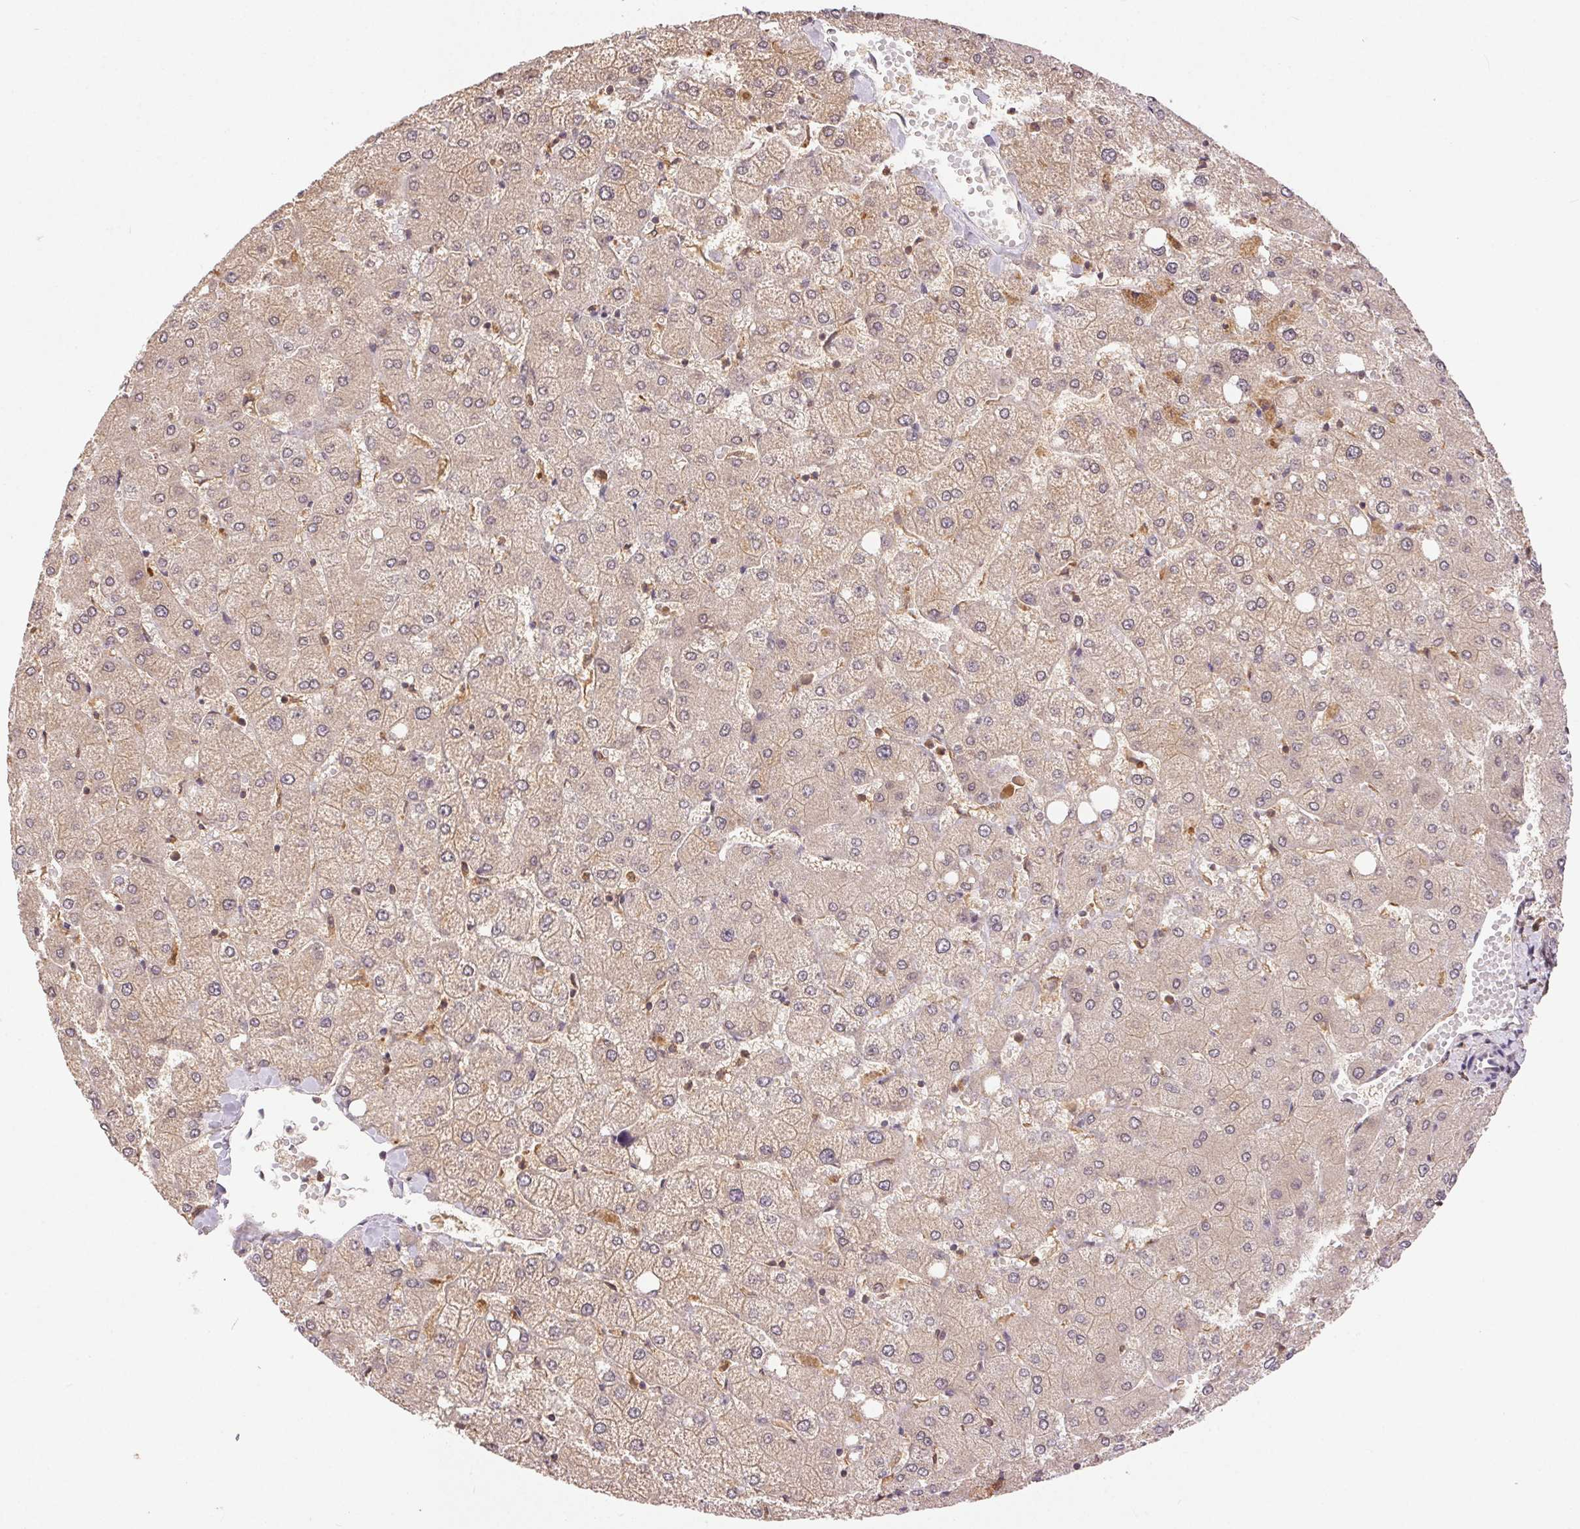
{"staining": {"intensity": "weak", "quantity": "25%-75%", "location": "cytoplasmic/membranous"}, "tissue": "liver", "cell_type": "Cholangiocytes", "image_type": "normal", "snomed": [{"axis": "morphology", "description": "Normal tissue, NOS"}, {"axis": "topography", "description": "Liver"}], "caption": "Immunohistochemistry photomicrograph of unremarkable liver stained for a protein (brown), which shows low levels of weak cytoplasmic/membranous expression in about 25%-75% of cholangiocytes.", "gene": "GDI1", "patient": {"sex": "female", "age": 54}}